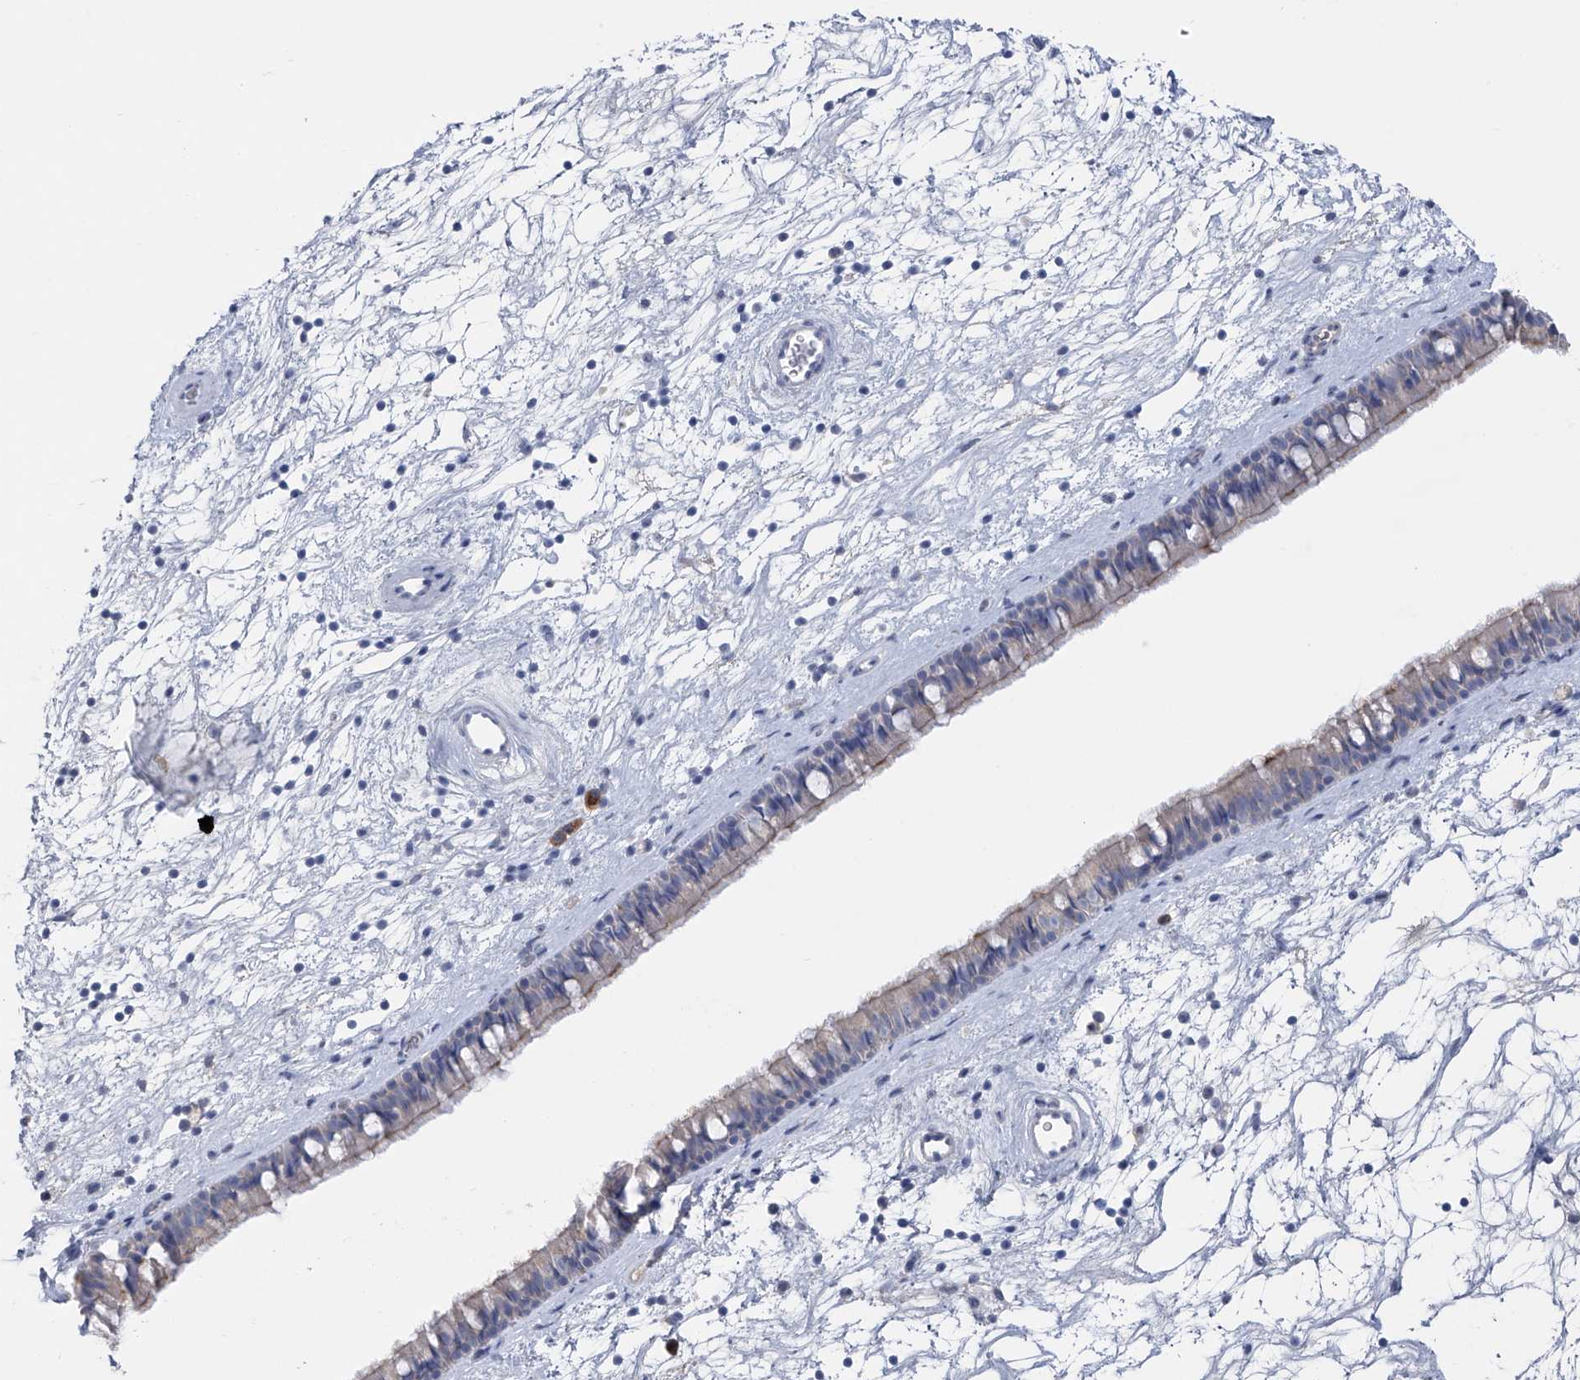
{"staining": {"intensity": "moderate", "quantity": "25%-75%", "location": "cytoplasmic/membranous"}, "tissue": "nasopharynx", "cell_type": "Respiratory epithelial cells", "image_type": "normal", "snomed": [{"axis": "morphology", "description": "Normal tissue, NOS"}, {"axis": "topography", "description": "Nasopharynx"}], "caption": "Immunohistochemistry image of benign nasopharynx stained for a protein (brown), which demonstrates medium levels of moderate cytoplasmic/membranous staining in approximately 25%-75% of respiratory epithelial cells.", "gene": "SLCO4A1", "patient": {"sex": "male", "age": 64}}